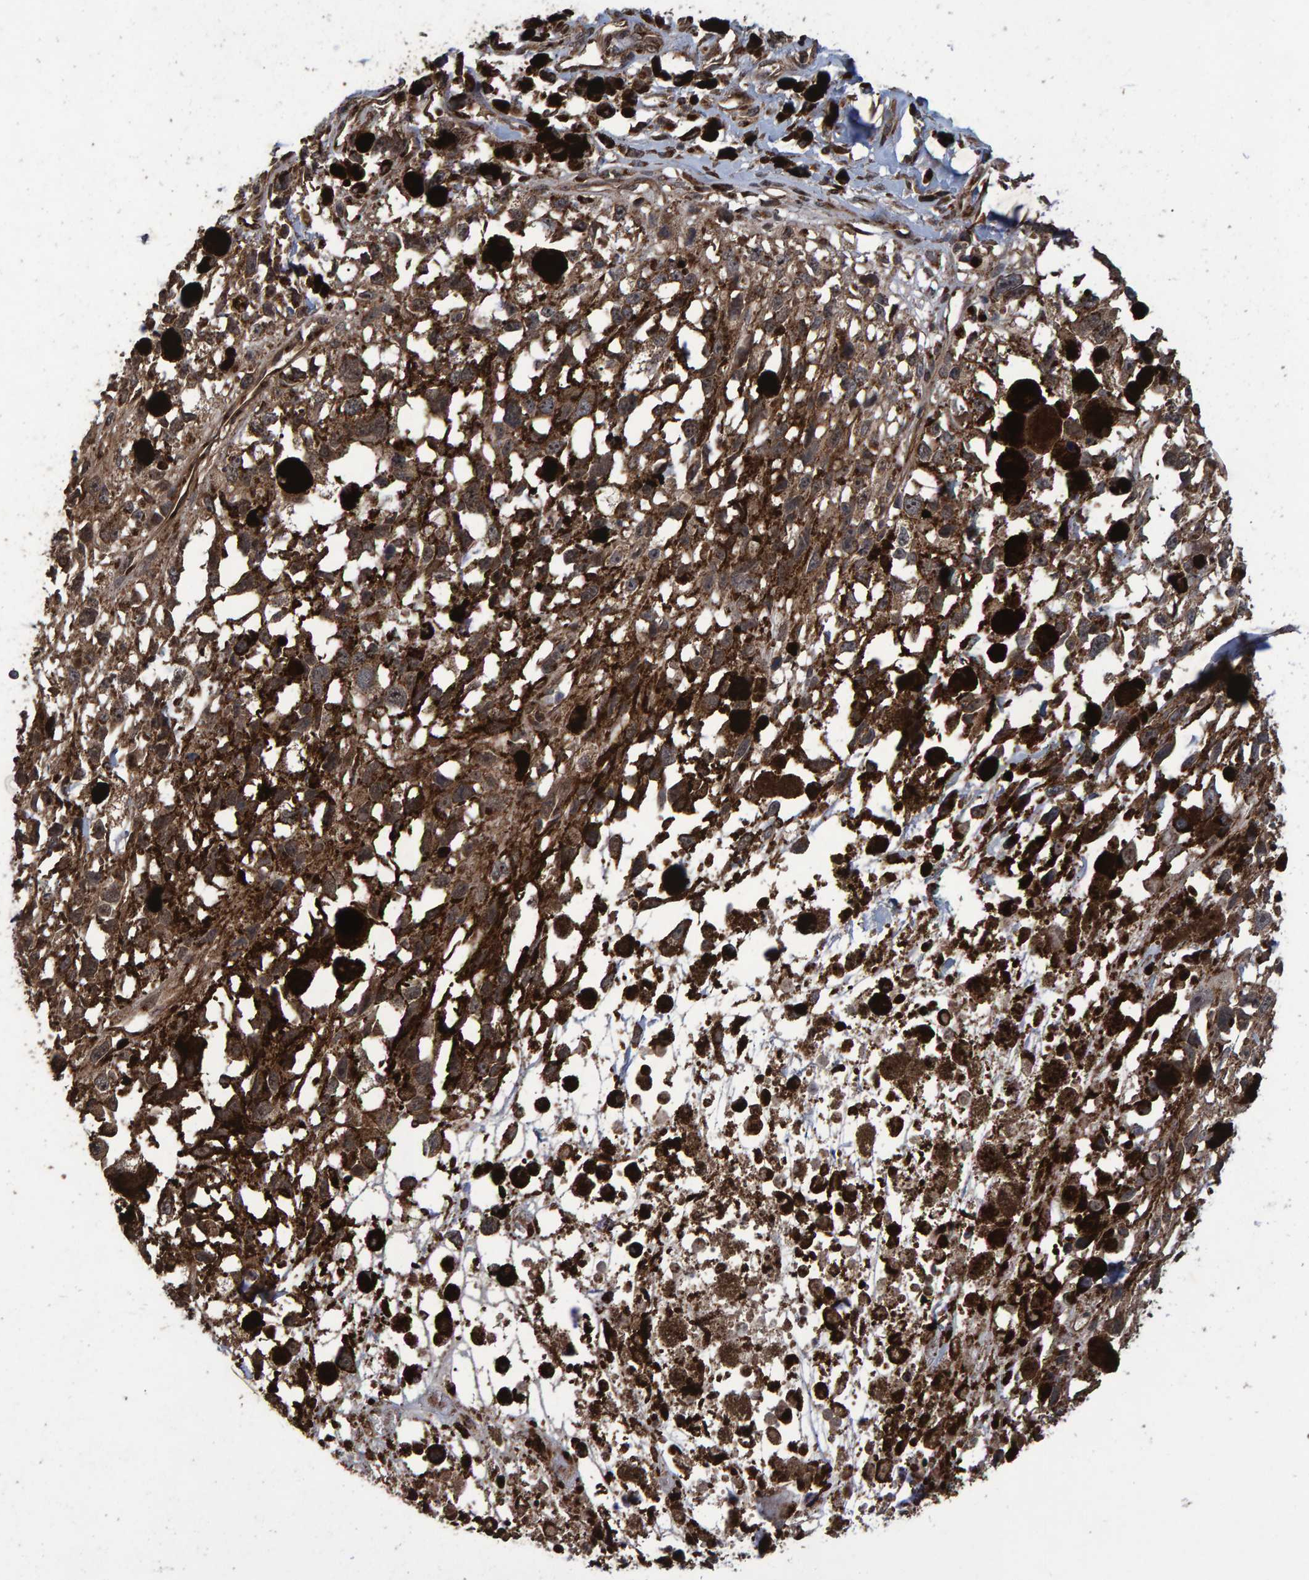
{"staining": {"intensity": "moderate", "quantity": ">75%", "location": "cytoplasmic/membranous,nuclear"}, "tissue": "melanoma", "cell_type": "Tumor cells", "image_type": "cancer", "snomed": [{"axis": "morphology", "description": "Malignant melanoma, Metastatic site"}, {"axis": "topography", "description": "Lymph node"}], "caption": "Melanoma stained with a brown dye reveals moderate cytoplasmic/membranous and nuclear positive staining in approximately >75% of tumor cells.", "gene": "TRIM68", "patient": {"sex": "male", "age": 59}}